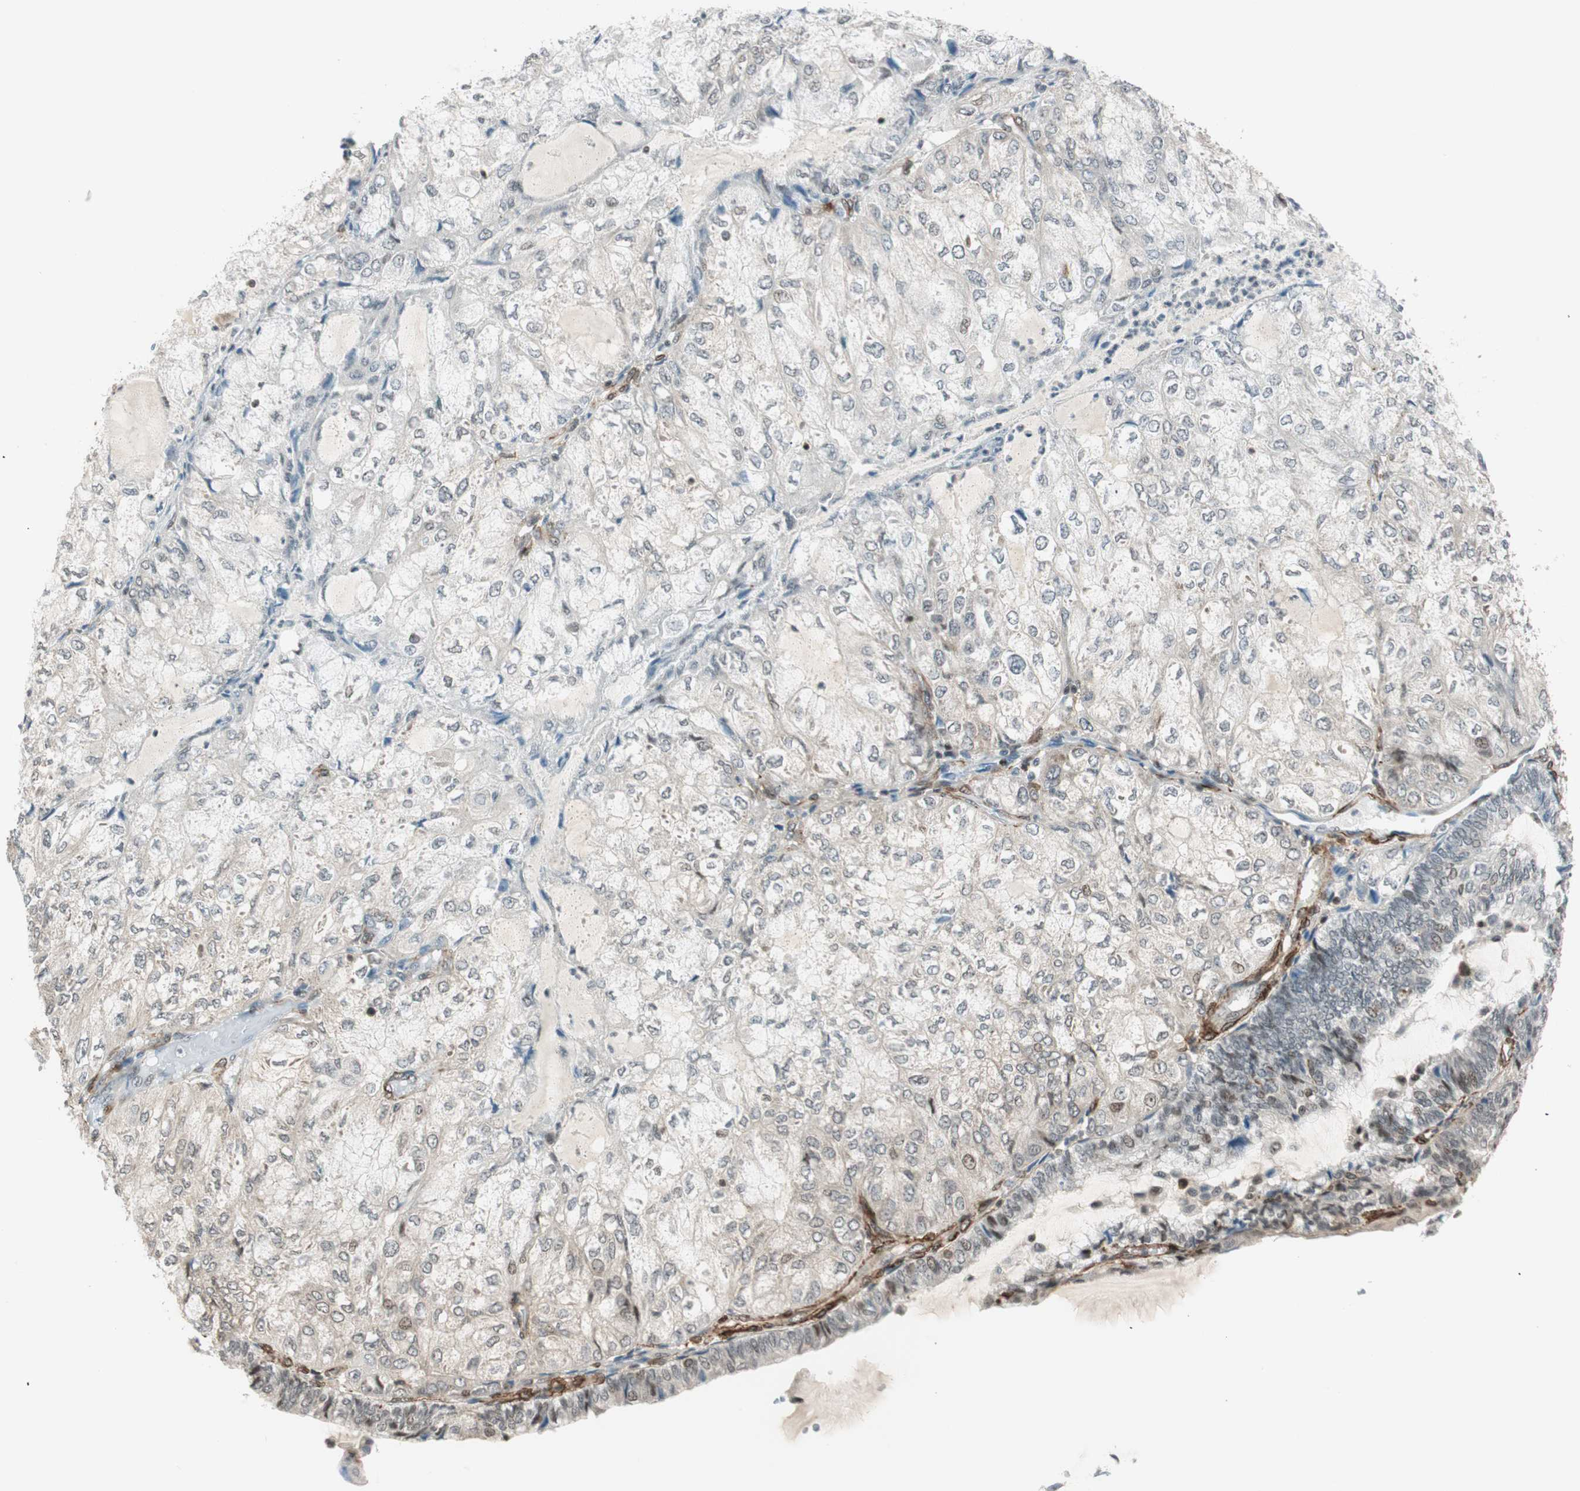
{"staining": {"intensity": "moderate", "quantity": "<25%", "location": "nuclear"}, "tissue": "endometrial cancer", "cell_type": "Tumor cells", "image_type": "cancer", "snomed": [{"axis": "morphology", "description": "Adenocarcinoma, NOS"}, {"axis": "topography", "description": "Endometrium"}], "caption": "Human endometrial cancer stained with a brown dye displays moderate nuclear positive positivity in about <25% of tumor cells.", "gene": "CDK19", "patient": {"sex": "female", "age": 81}}